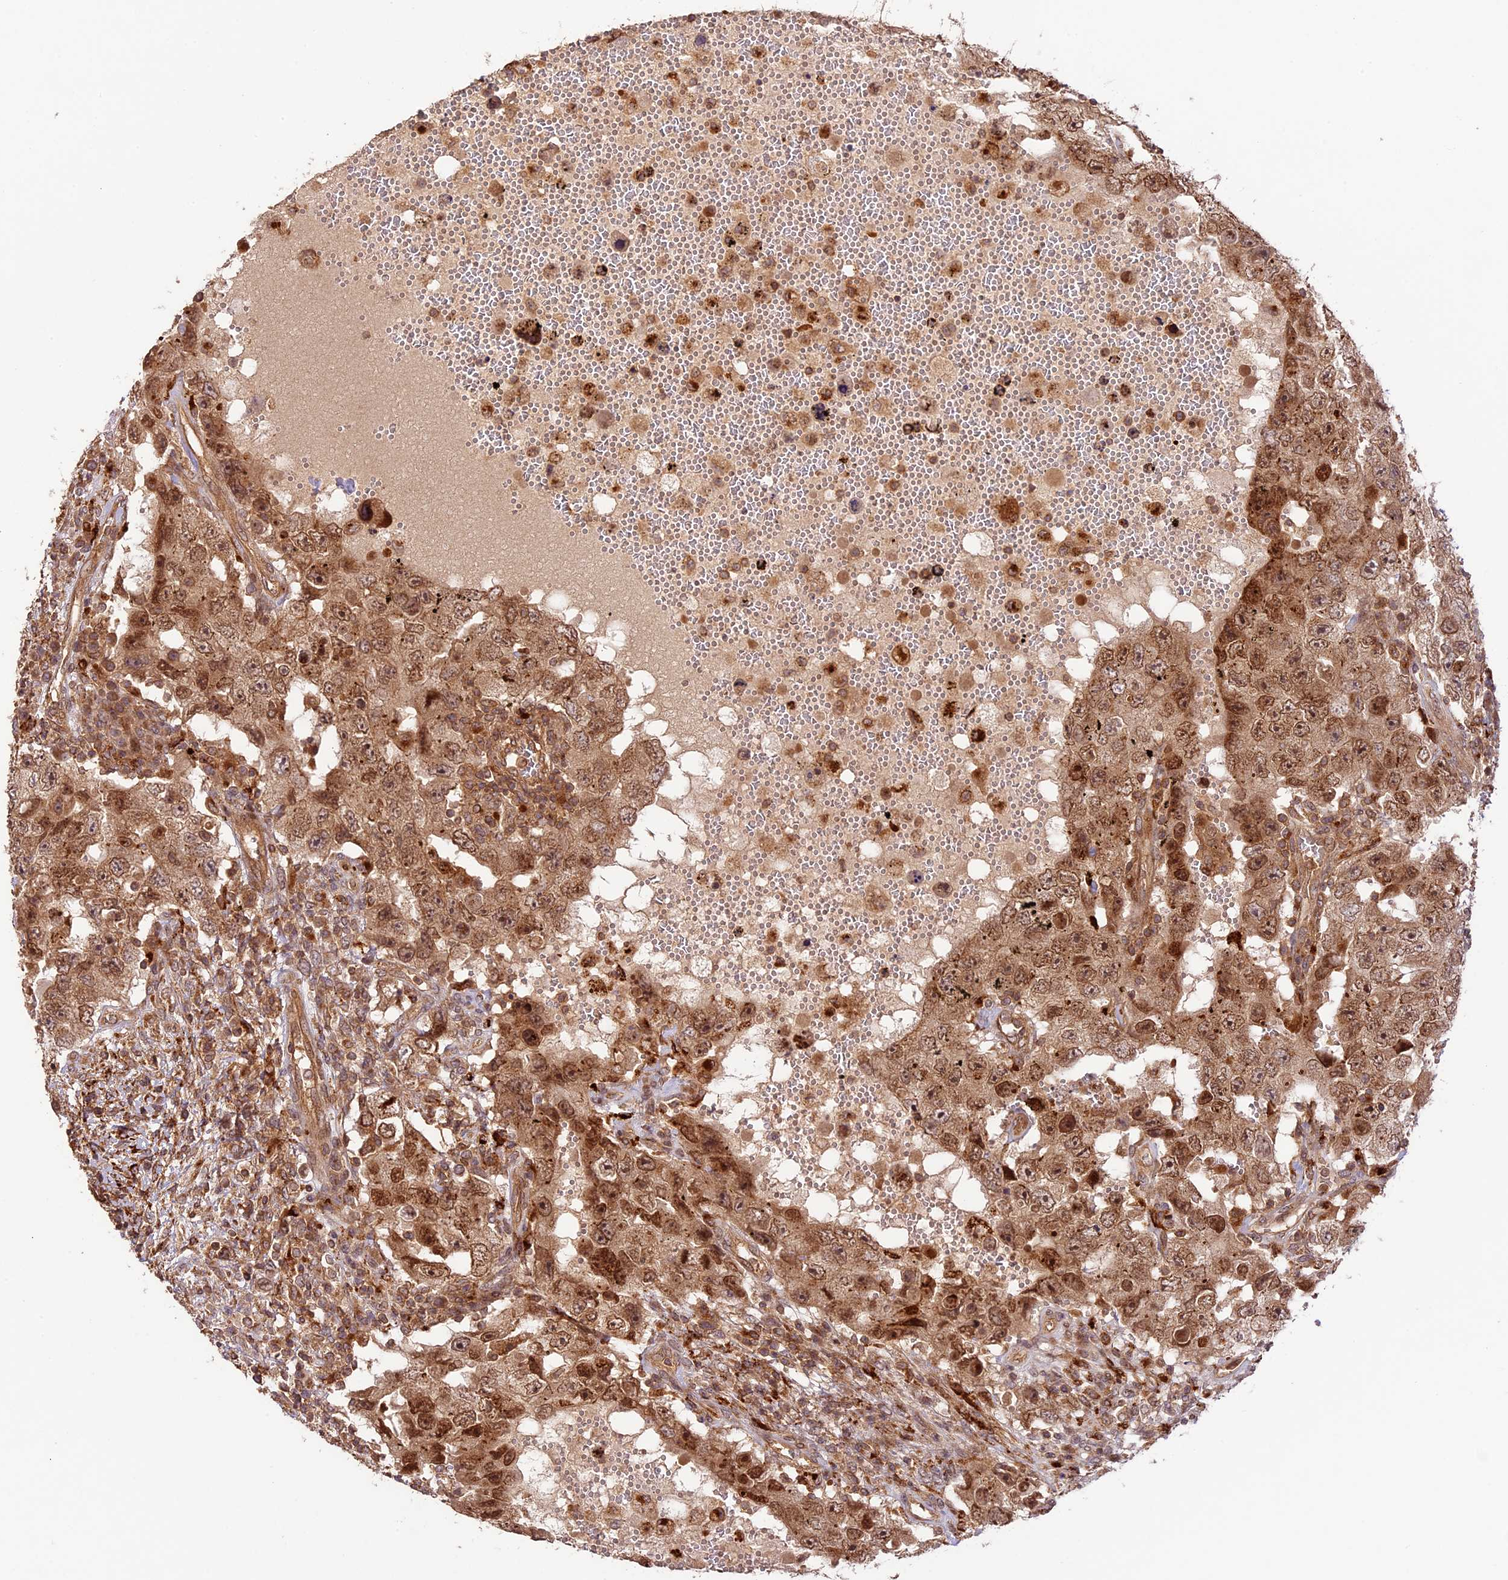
{"staining": {"intensity": "moderate", "quantity": ">75%", "location": "cytoplasmic/membranous,nuclear"}, "tissue": "testis cancer", "cell_type": "Tumor cells", "image_type": "cancer", "snomed": [{"axis": "morphology", "description": "Carcinoma, Embryonal, NOS"}, {"axis": "topography", "description": "Testis"}], "caption": "Protein expression analysis of human testis cancer reveals moderate cytoplasmic/membranous and nuclear staining in about >75% of tumor cells.", "gene": "DGKH", "patient": {"sex": "male", "age": 26}}